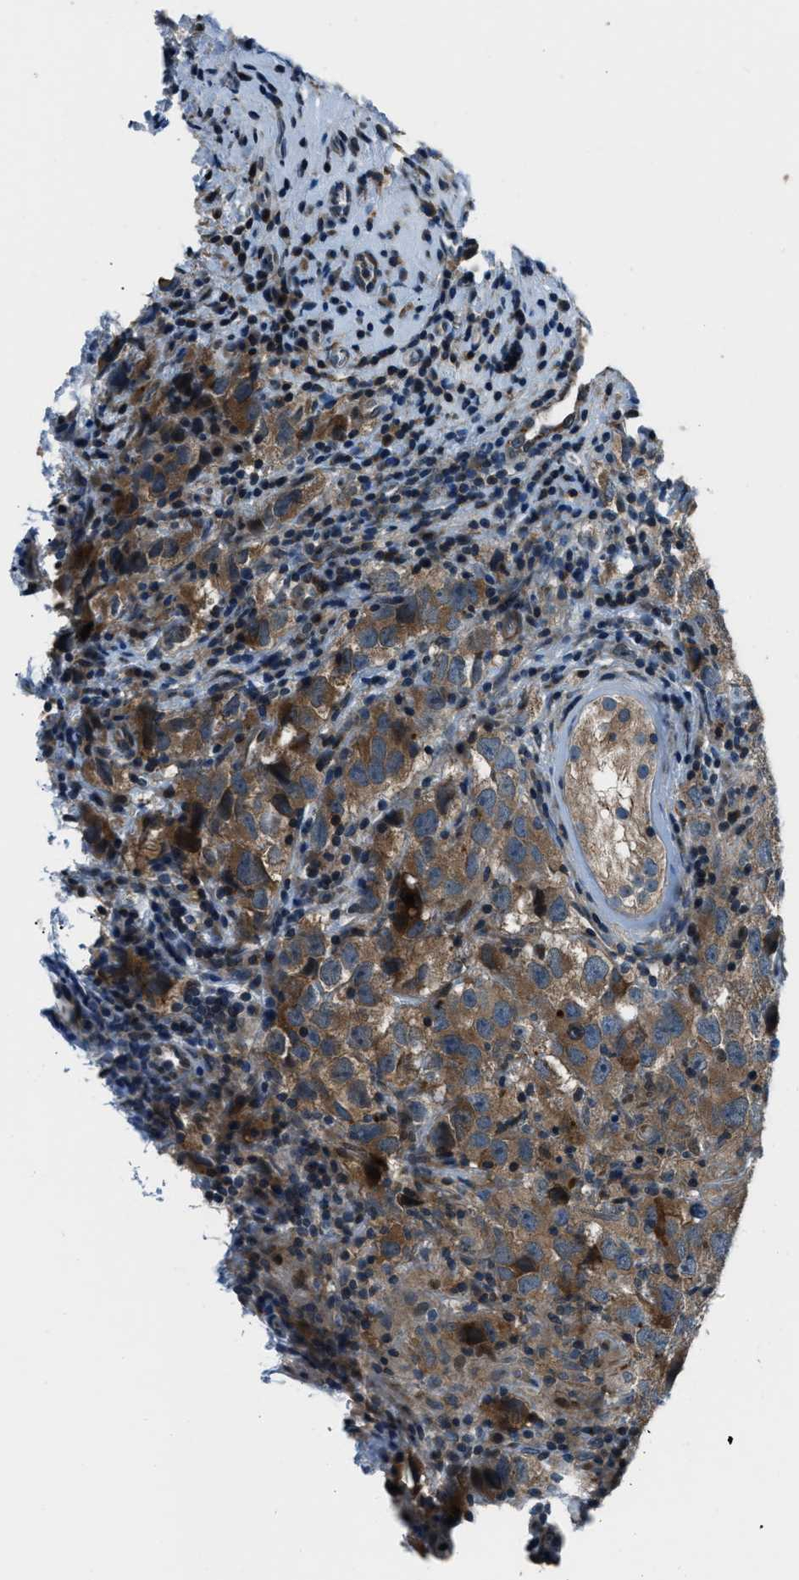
{"staining": {"intensity": "moderate", "quantity": ">75%", "location": "cytoplasmic/membranous"}, "tissue": "testis cancer", "cell_type": "Tumor cells", "image_type": "cancer", "snomed": [{"axis": "morphology", "description": "Carcinoma, Embryonal, NOS"}, {"axis": "topography", "description": "Testis"}], "caption": "There is medium levels of moderate cytoplasmic/membranous expression in tumor cells of testis cancer, as demonstrated by immunohistochemical staining (brown color).", "gene": "NUDCD3", "patient": {"sex": "male", "age": 21}}